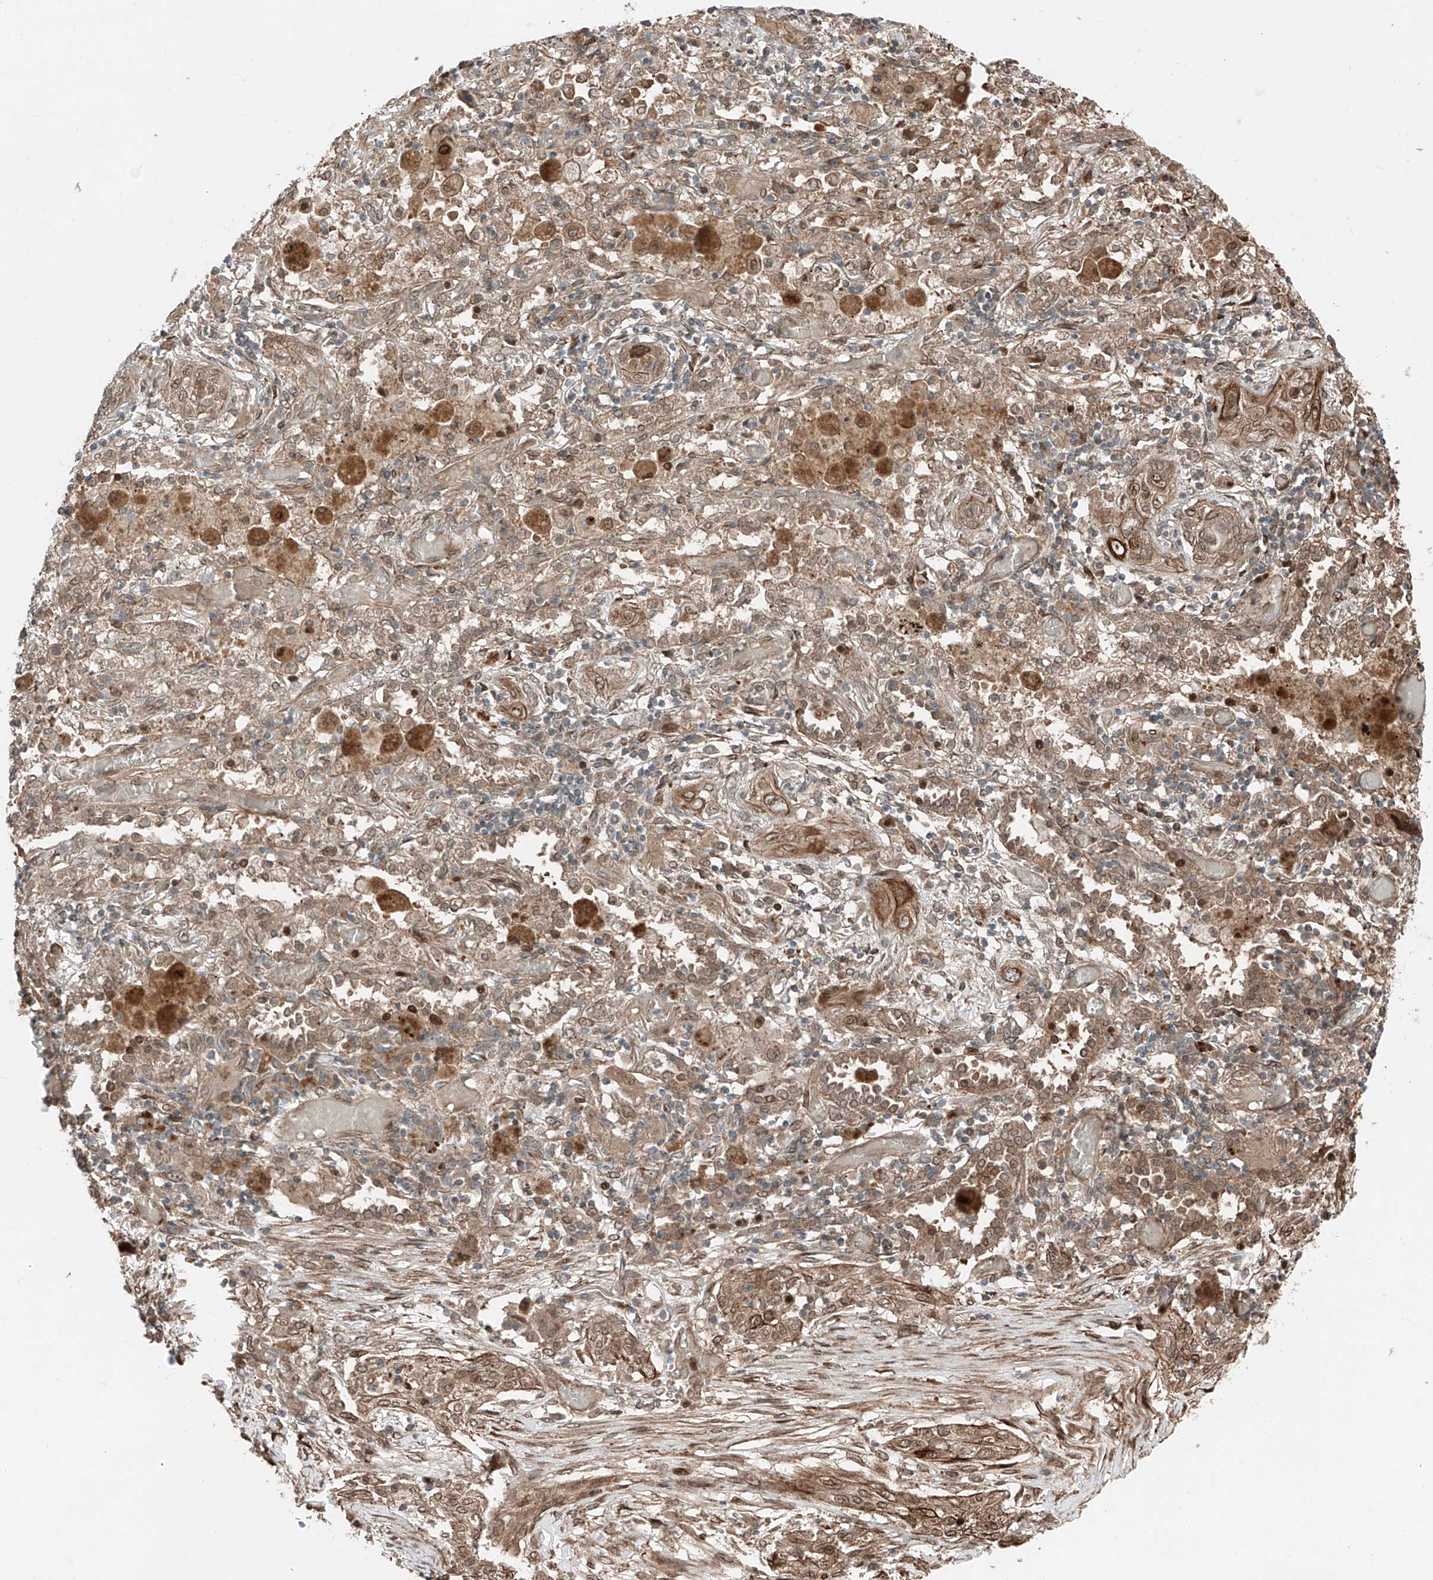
{"staining": {"intensity": "moderate", "quantity": ">75%", "location": "cytoplasmic/membranous,nuclear"}, "tissue": "lung cancer", "cell_type": "Tumor cells", "image_type": "cancer", "snomed": [{"axis": "morphology", "description": "Squamous cell carcinoma, NOS"}, {"axis": "topography", "description": "Lung"}], "caption": "Moderate cytoplasmic/membranous and nuclear staining for a protein is identified in approximately >75% of tumor cells of lung cancer using immunohistochemistry.", "gene": "CEP162", "patient": {"sex": "female", "age": 47}}